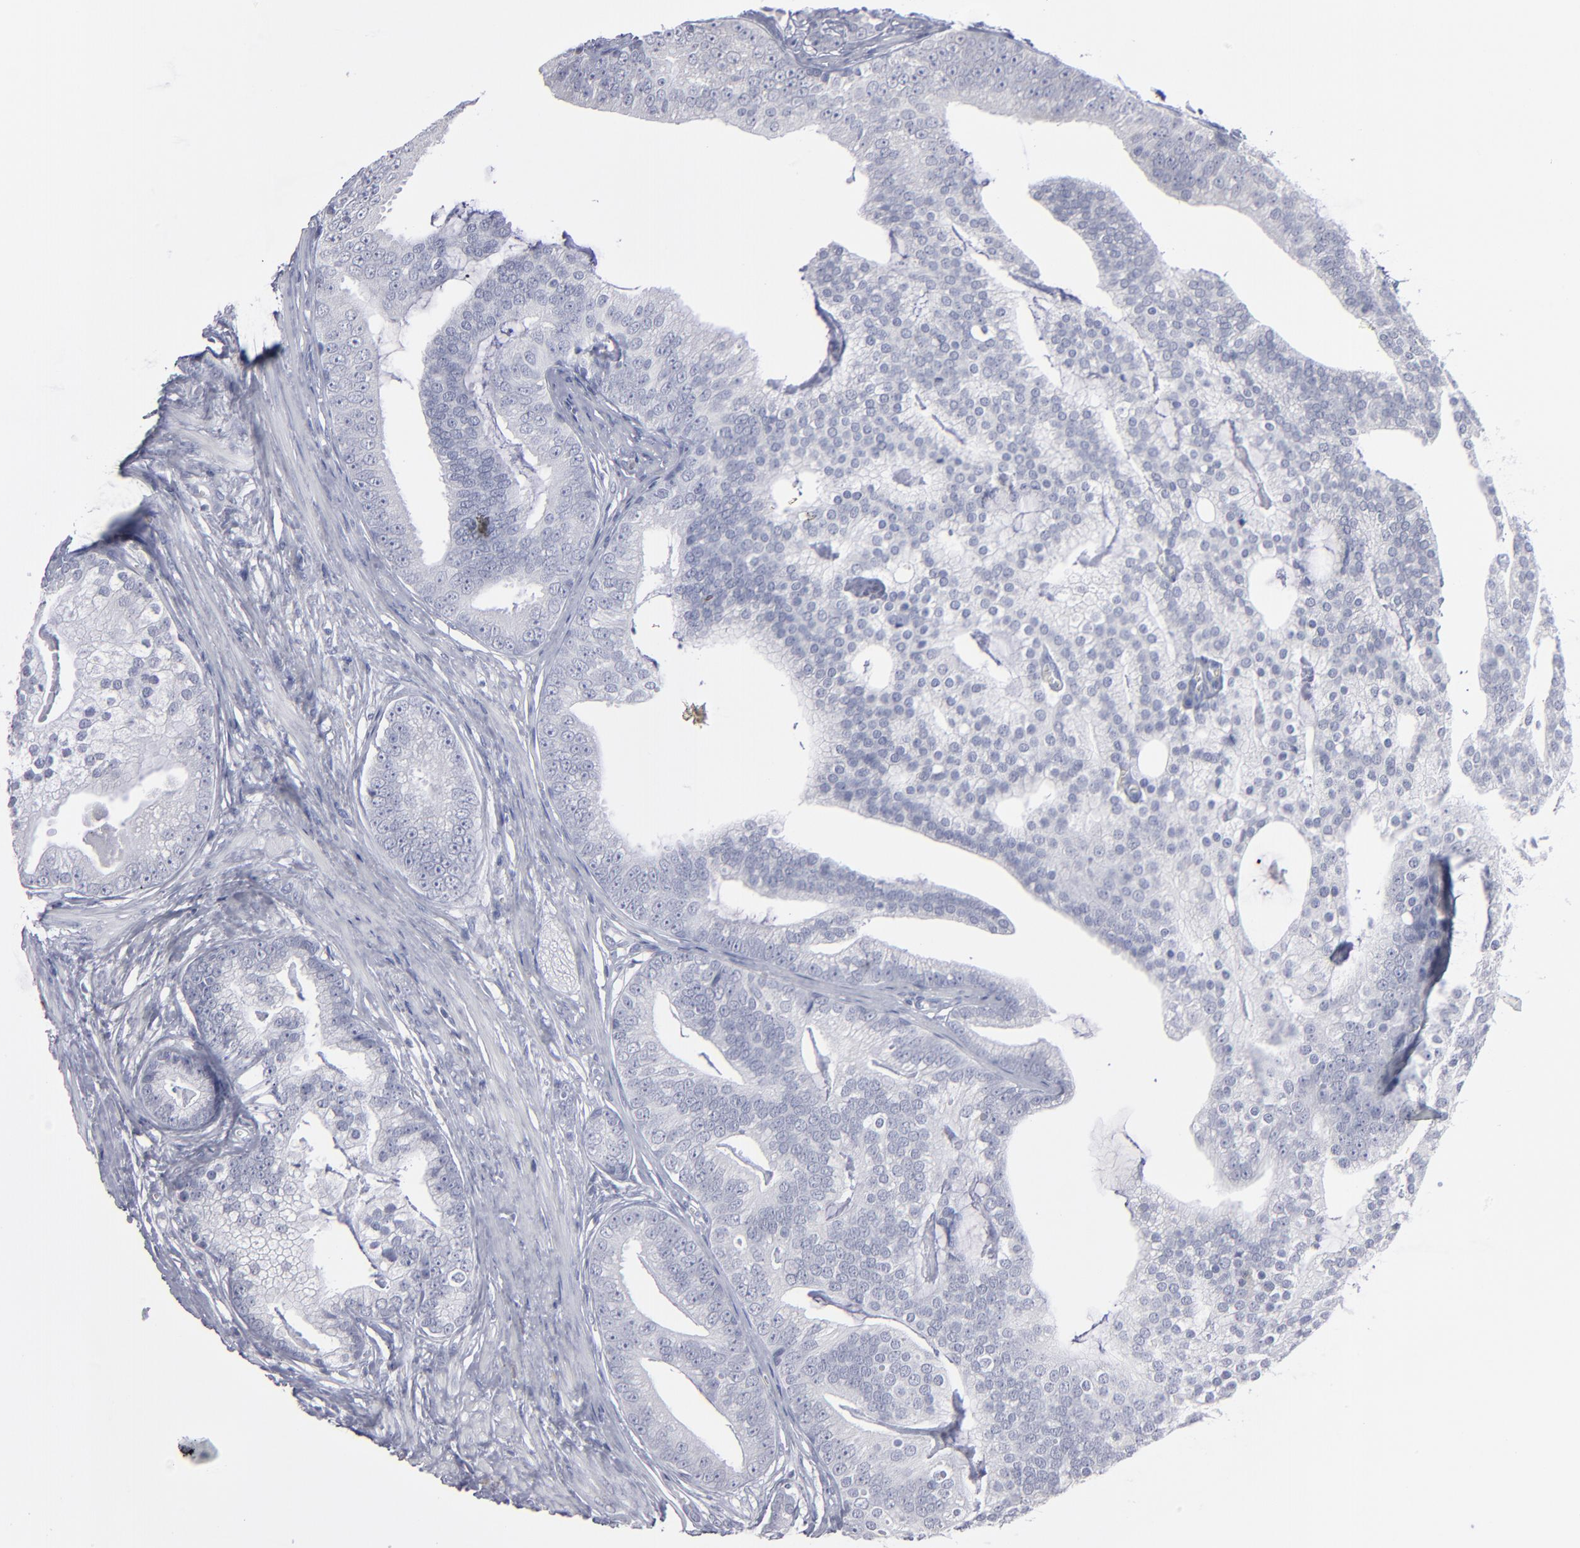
{"staining": {"intensity": "negative", "quantity": "none", "location": "none"}, "tissue": "prostate cancer", "cell_type": "Tumor cells", "image_type": "cancer", "snomed": [{"axis": "morphology", "description": "Adenocarcinoma, Low grade"}, {"axis": "topography", "description": "Prostate"}], "caption": "Tumor cells show no significant positivity in prostate adenocarcinoma (low-grade). Brightfield microscopy of immunohistochemistry (IHC) stained with DAB (brown) and hematoxylin (blue), captured at high magnification.", "gene": "RPH3A", "patient": {"sex": "male", "age": 58}}